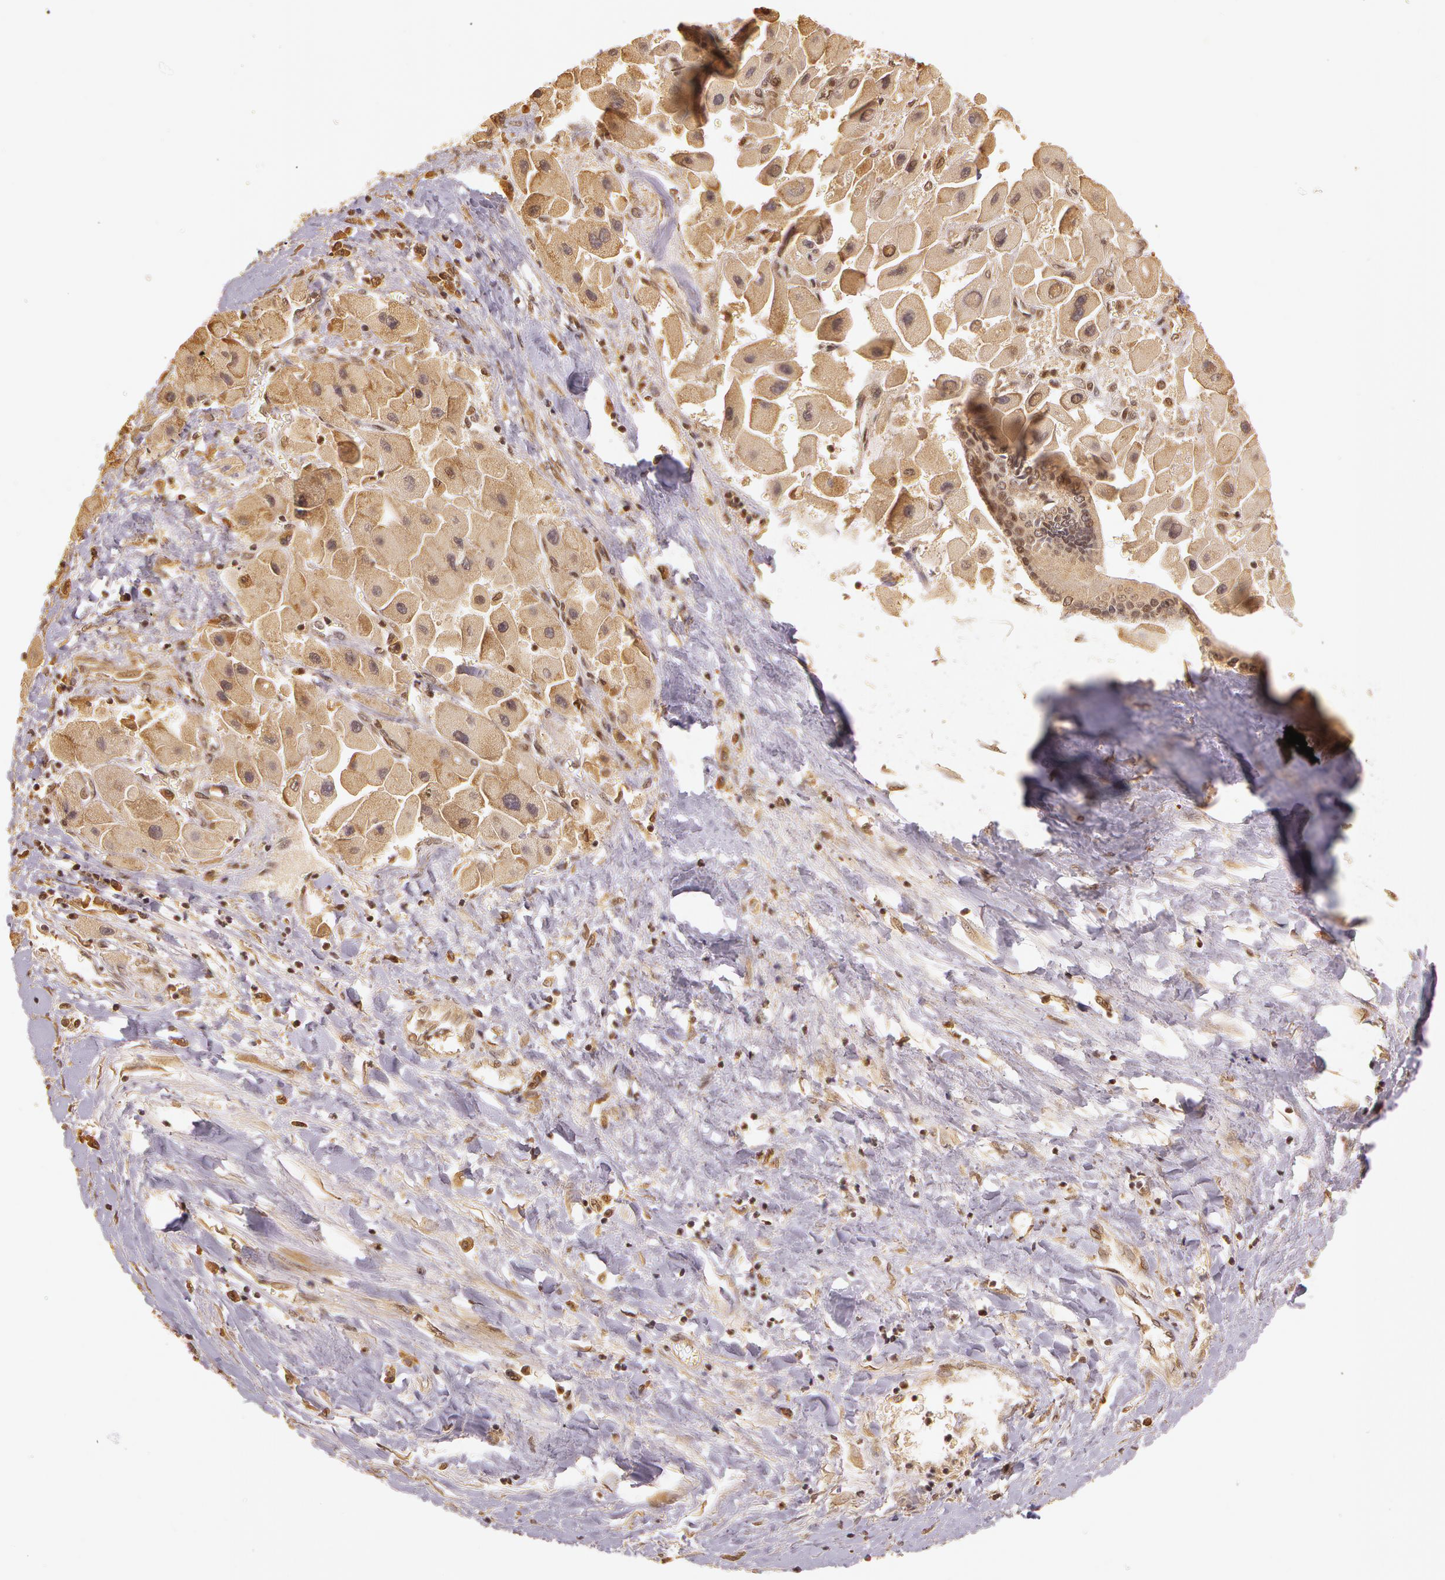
{"staining": {"intensity": "moderate", "quantity": ">75%", "location": "cytoplasmic/membranous"}, "tissue": "liver cancer", "cell_type": "Tumor cells", "image_type": "cancer", "snomed": [{"axis": "morphology", "description": "Carcinoma, Hepatocellular, NOS"}, {"axis": "topography", "description": "Liver"}], "caption": "DAB (3,3'-diaminobenzidine) immunohistochemical staining of liver cancer exhibits moderate cytoplasmic/membranous protein expression in approximately >75% of tumor cells. (DAB IHC with brightfield microscopy, high magnification).", "gene": "ASCC2", "patient": {"sex": "male", "age": 24}}